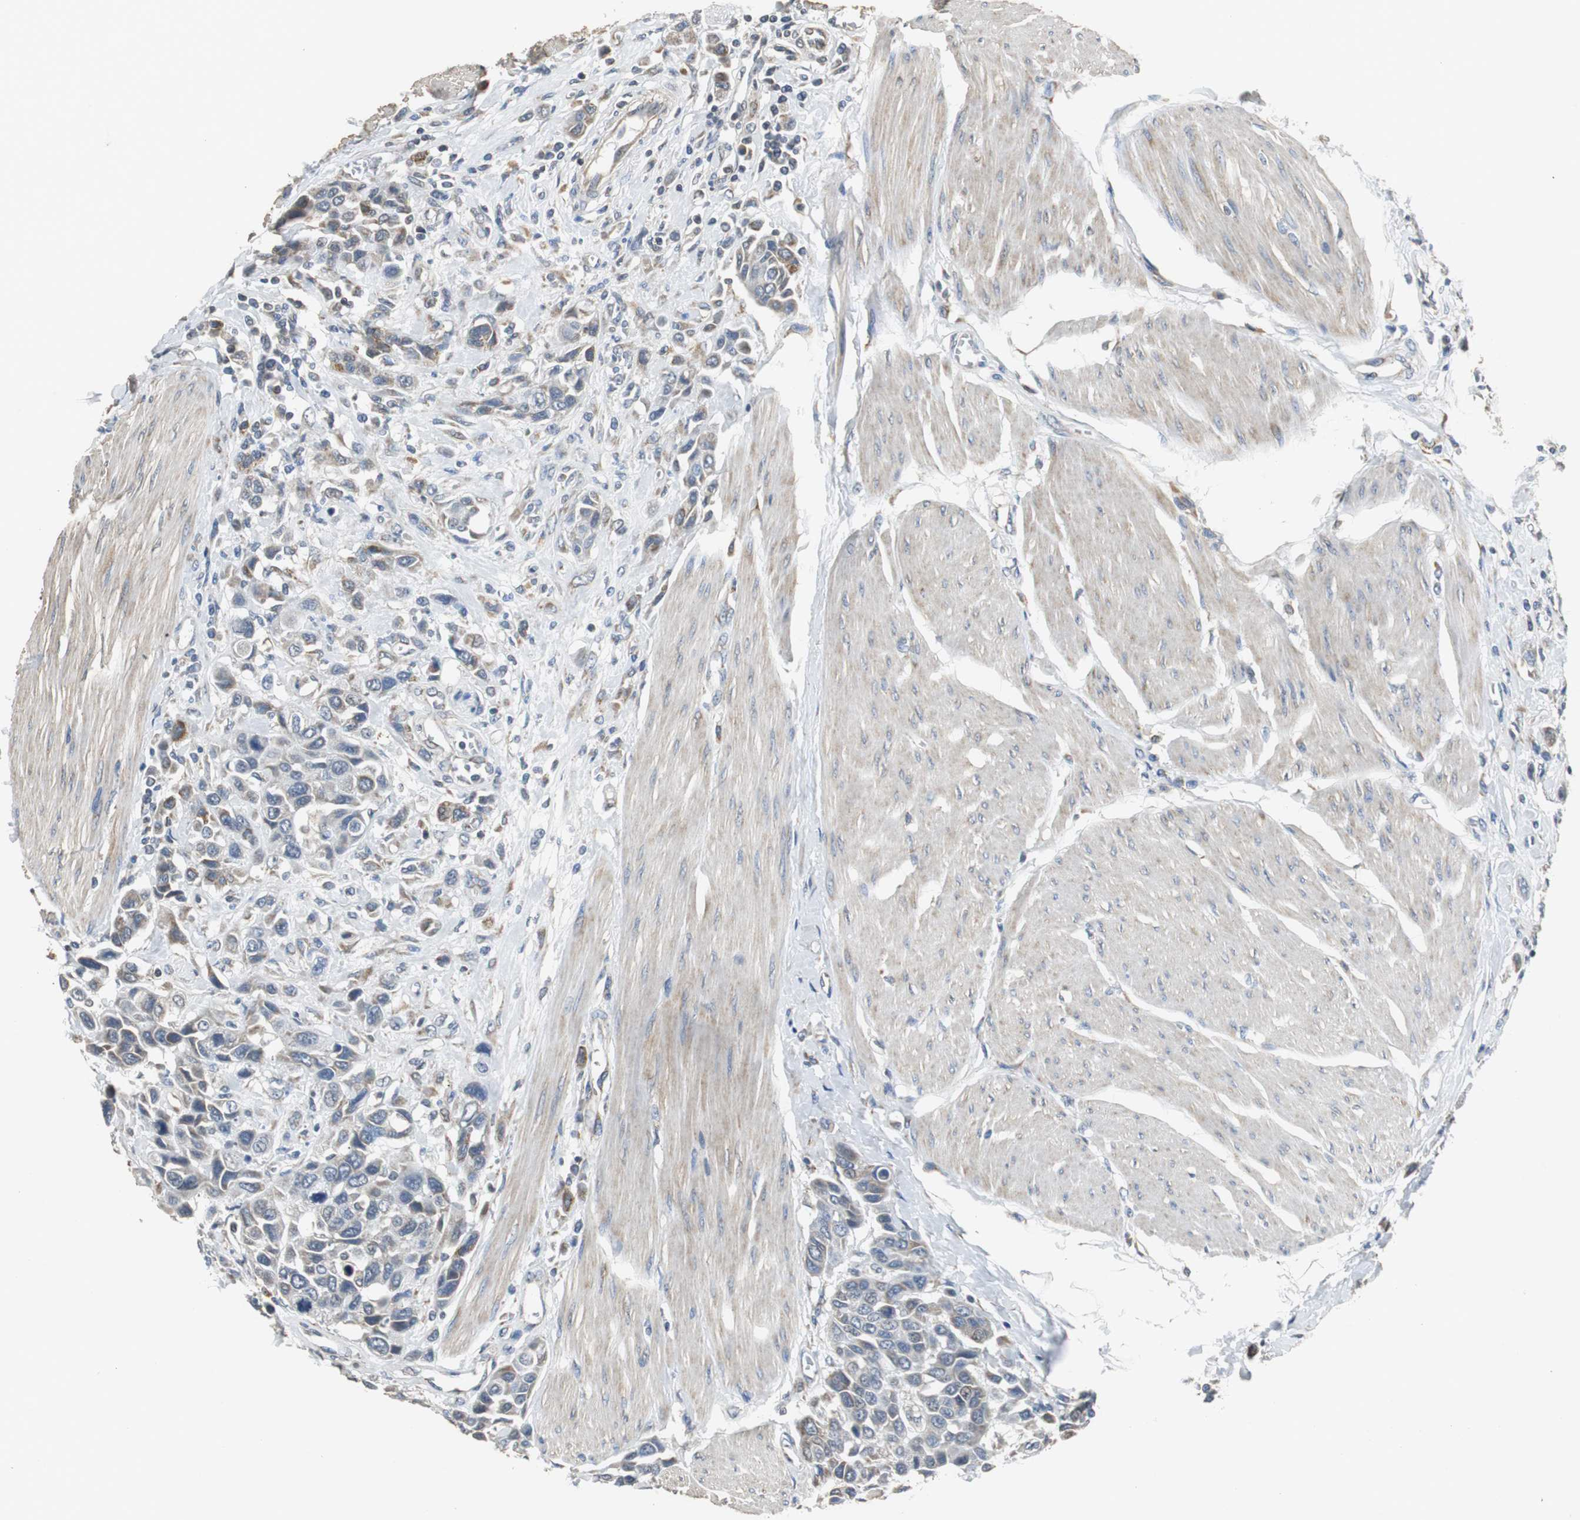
{"staining": {"intensity": "moderate", "quantity": "25%-75%", "location": "cytoplasmic/membranous"}, "tissue": "urothelial cancer", "cell_type": "Tumor cells", "image_type": "cancer", "snomed": [{"axis": "morphology", "description": "Urothelial carcinoma, High grade"}, {"axis": "topography", "description": "Urinary bladder"}], "caption": "Brown immunohistochemical staining in urothelial carcinoma (high-grade) shows moderate cytoplasmic/membranous positivity in approximately 25%-75% of tumor cells. The staining is performed using DAB (3,3'-diaminobenzidine) brown chromogen to label protein expression. The nuclei are counter-stained blue using hematoxylin.", "gene": "HMGCL", "patient": {"sex": "male", "age": 50}}